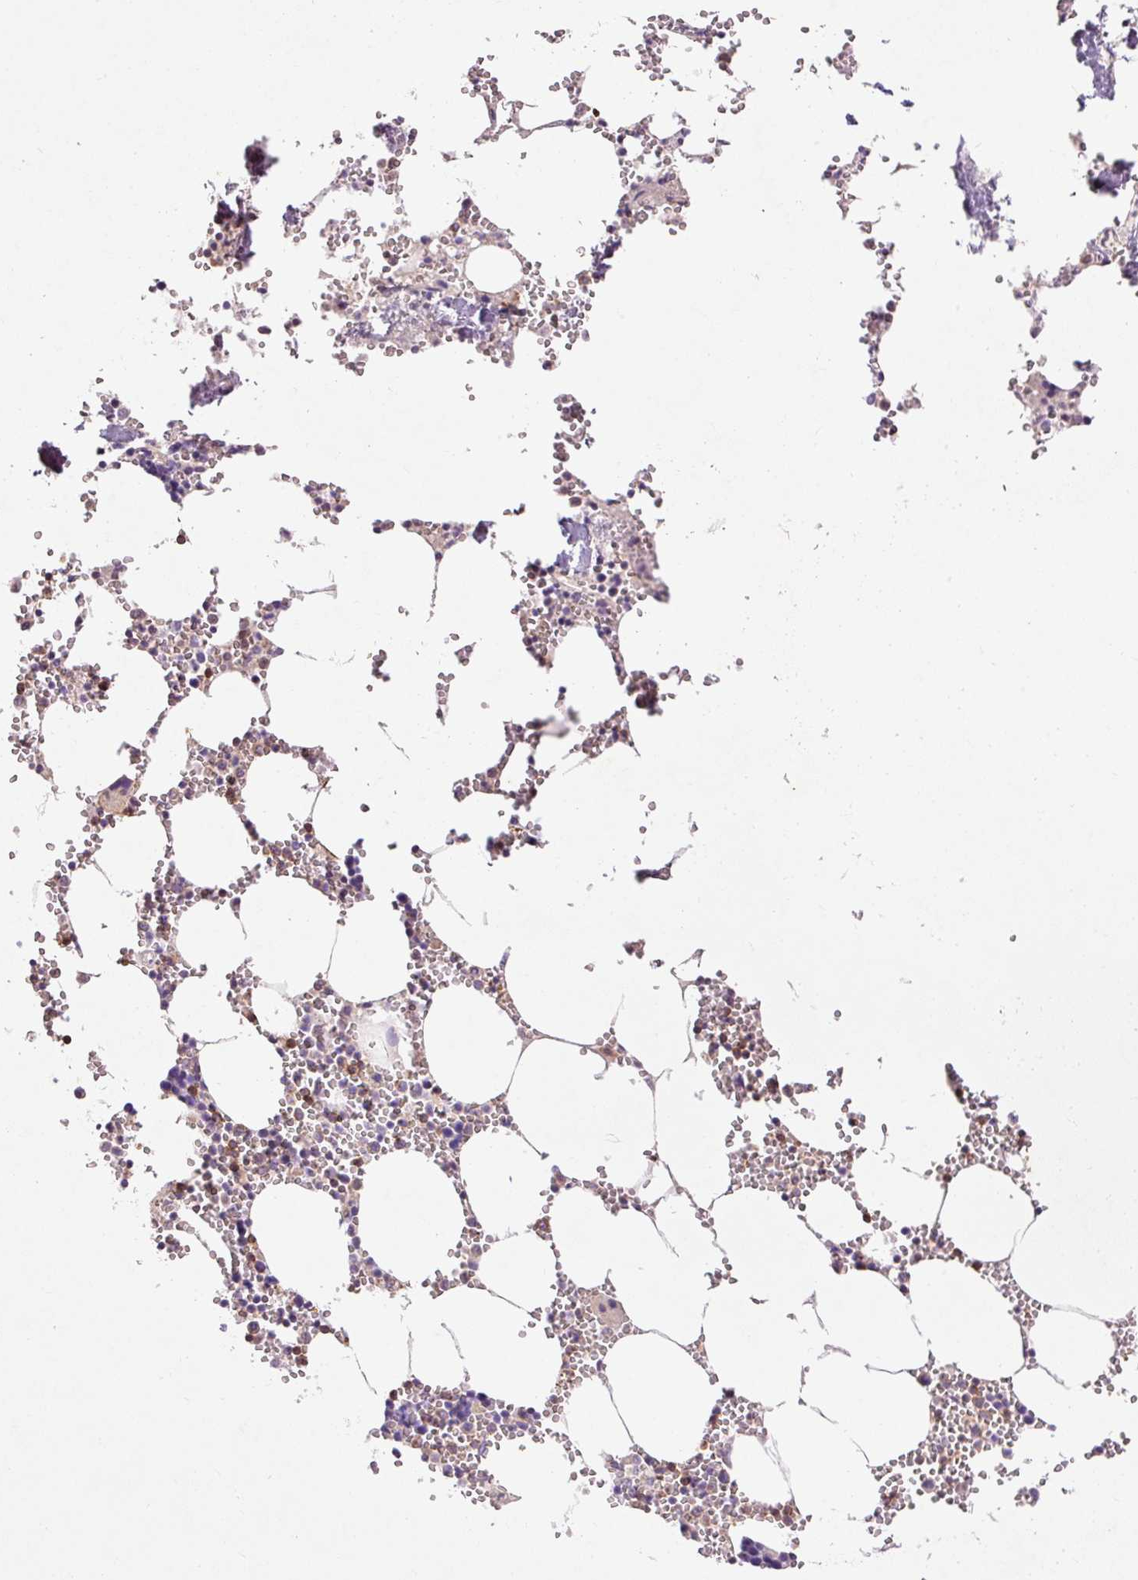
{"staining": {"intensity": "negative", "quantity": "none", "location": "none"}, "tissue": "bone marrow", "cell_type": "Hematopoietic cells", "image_type": "normal", "snomed": [{"axis": "morphology", "description": "Normal tissue, NOS"}, {"axis": "topography", "description": "Bone marrow"}], "caption": "A high-resolution histopathology image shows immunohistochemistry (IHC) staining of benign bone marrow, which shows no significant positivity in hematopoietic cells.", "gene": "IMMT", "patient": {"sex": "male", "age": 54}}